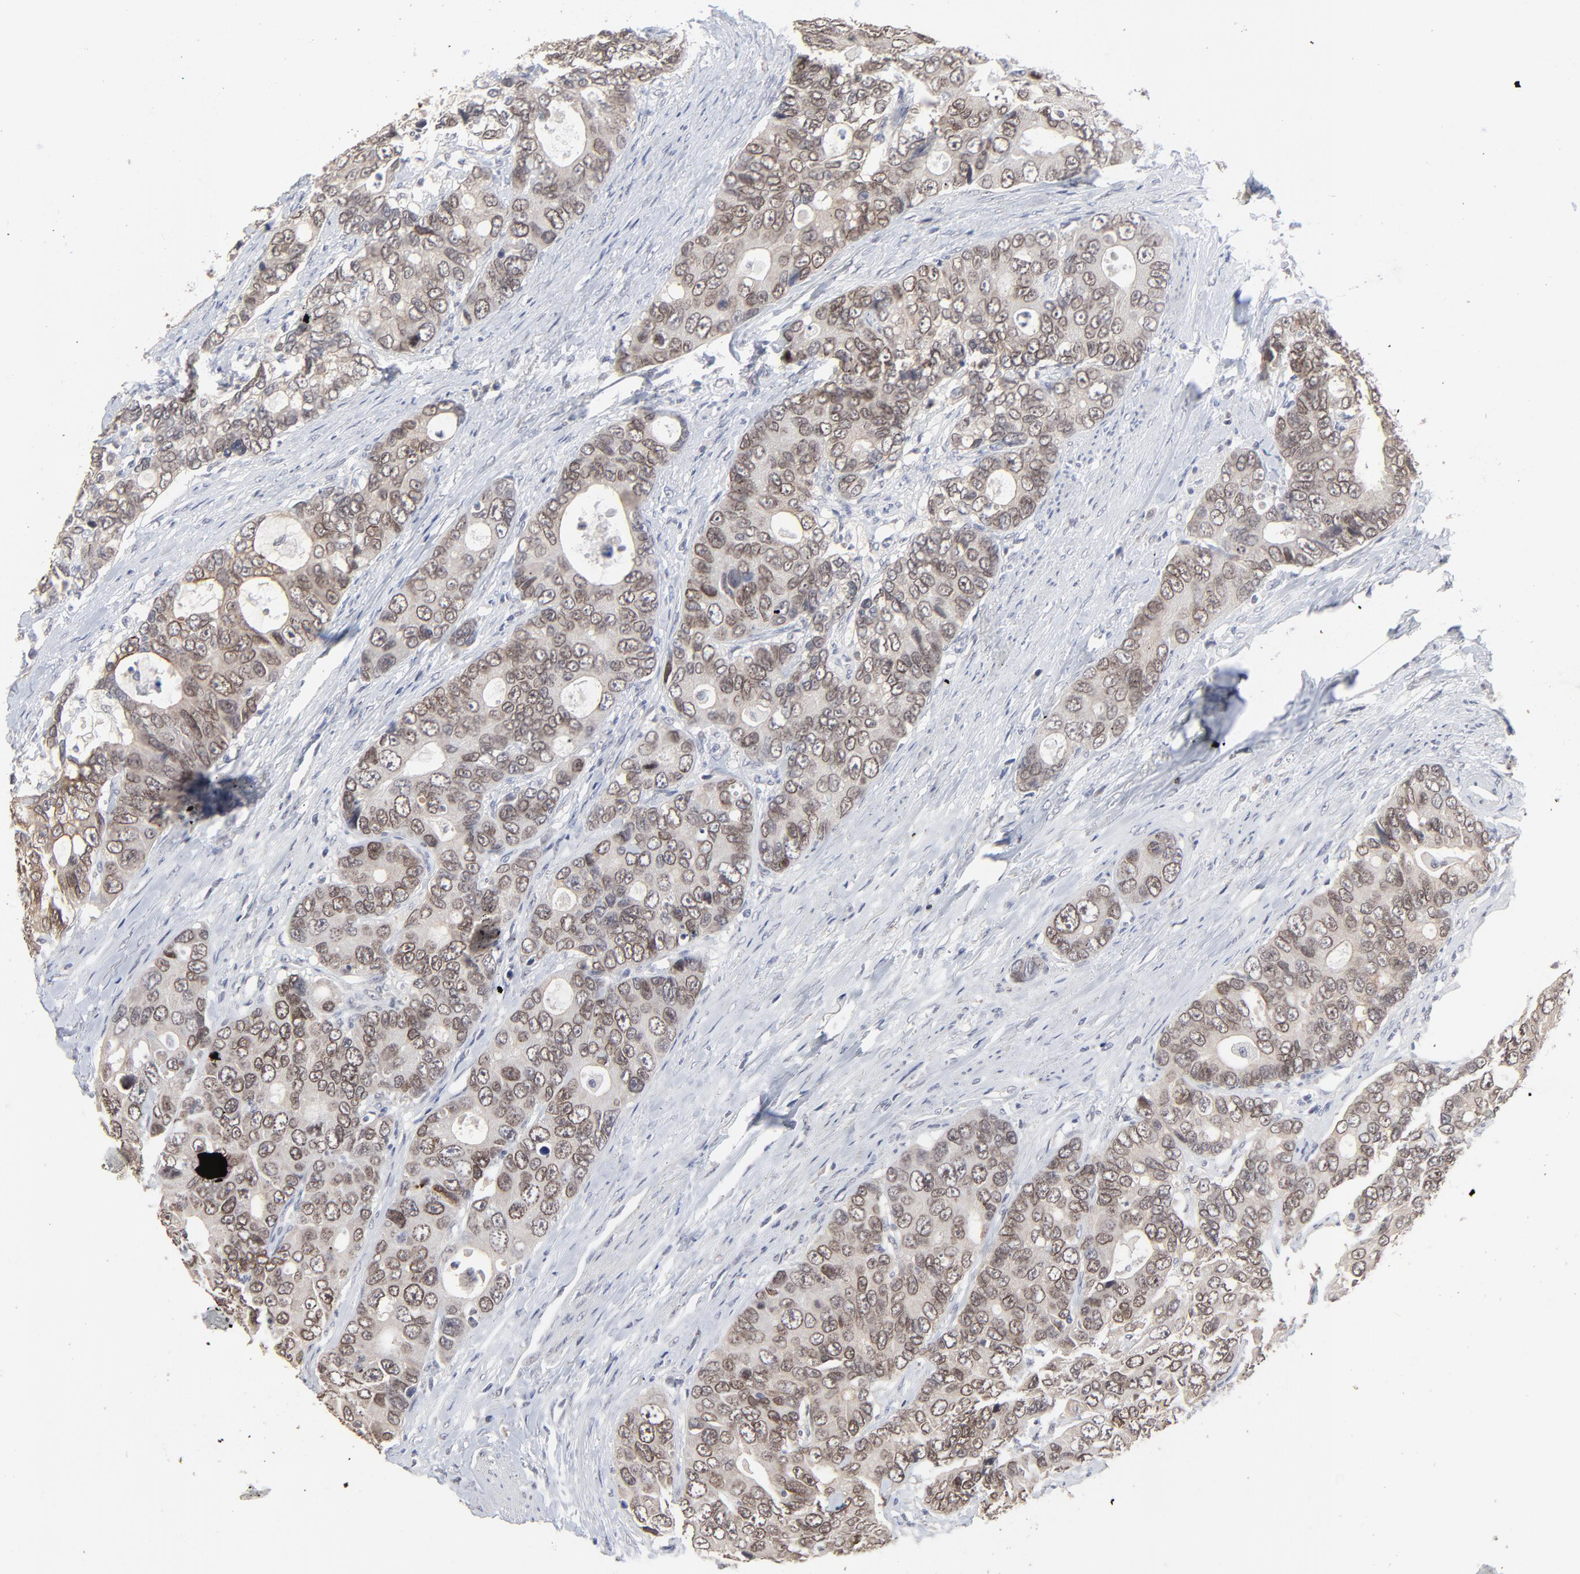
{"staining": {"intensity": "weak", "quantity": ">75%", "location": "cytoplasmic/membranous,nuclear"}, "tissue": "colorectal cancer", "cell_type": "Tumor cells", "image_type": "cancer", "snomed": [{"axis": "morphology", "description": "Adenocarcinoma, NOS"}, {"axis": "topography", "description": "Rectum"}], "caption": "Immunohistochemical staining of human colorectal cancer reveals low levels of weak cytoplasmic/membranous and nuclear protein staining in about >75% of tumor cells.", "gene": "FAM199X", "patient": {"sex": "female", "age": 67}}